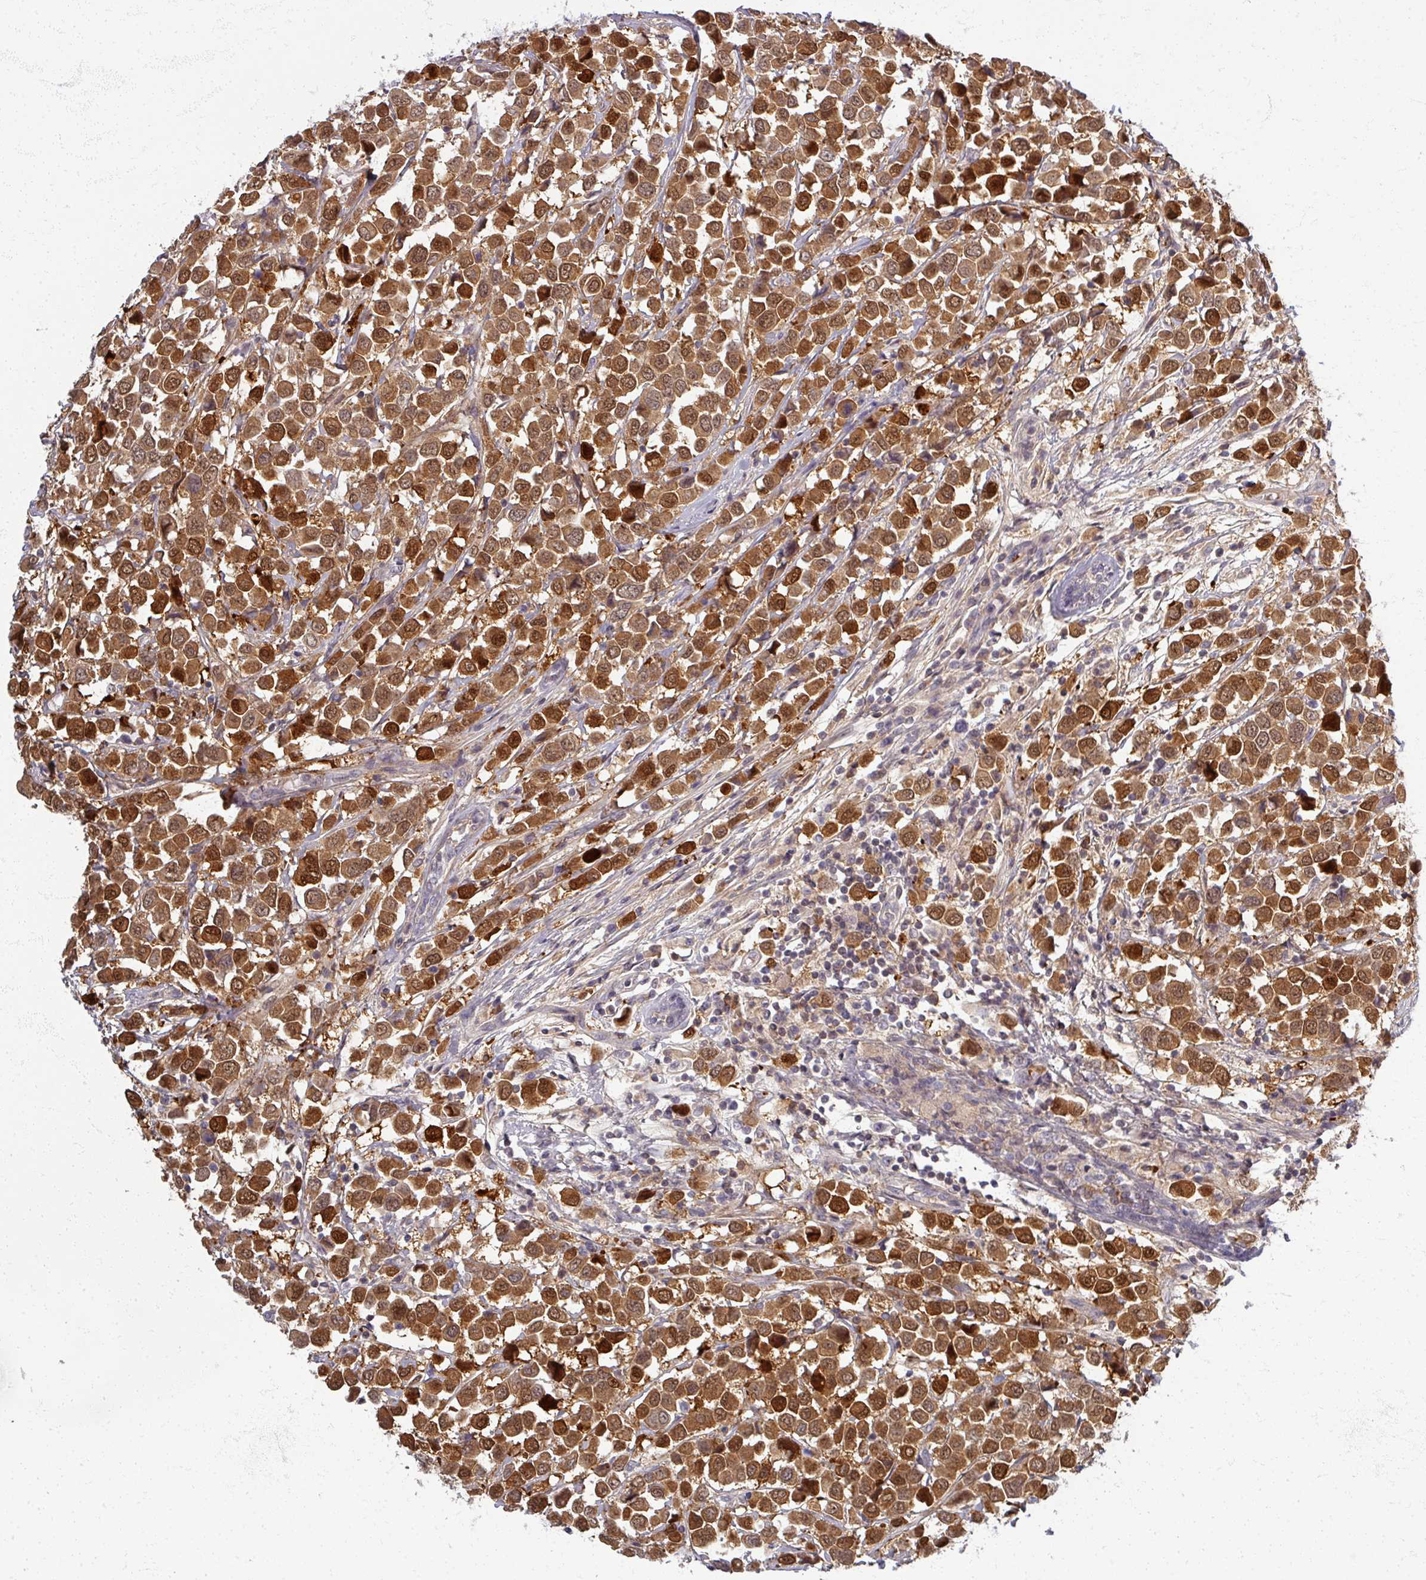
{"staining": {"intensity": "strong", "quantity": ">75%", "location": "cytoplasmic/membranous"}, "tissue": "breast cancer", "cell_type": "Tumor cells", "image_type": "cancer", "snomed": [{"axis": "morphology", "description": "Duct carcinoma"}, {"axis": "topography", "description": "Breast"}], "caption": "Immunohistochemistry of intraductal carcinoma (breast) exhibits high levels of strong cytoplasmic/membranous positivity in about >75% of tumor cells.", "gene": "TTLL7", "patient": {"sex": "female", "age": 61}}